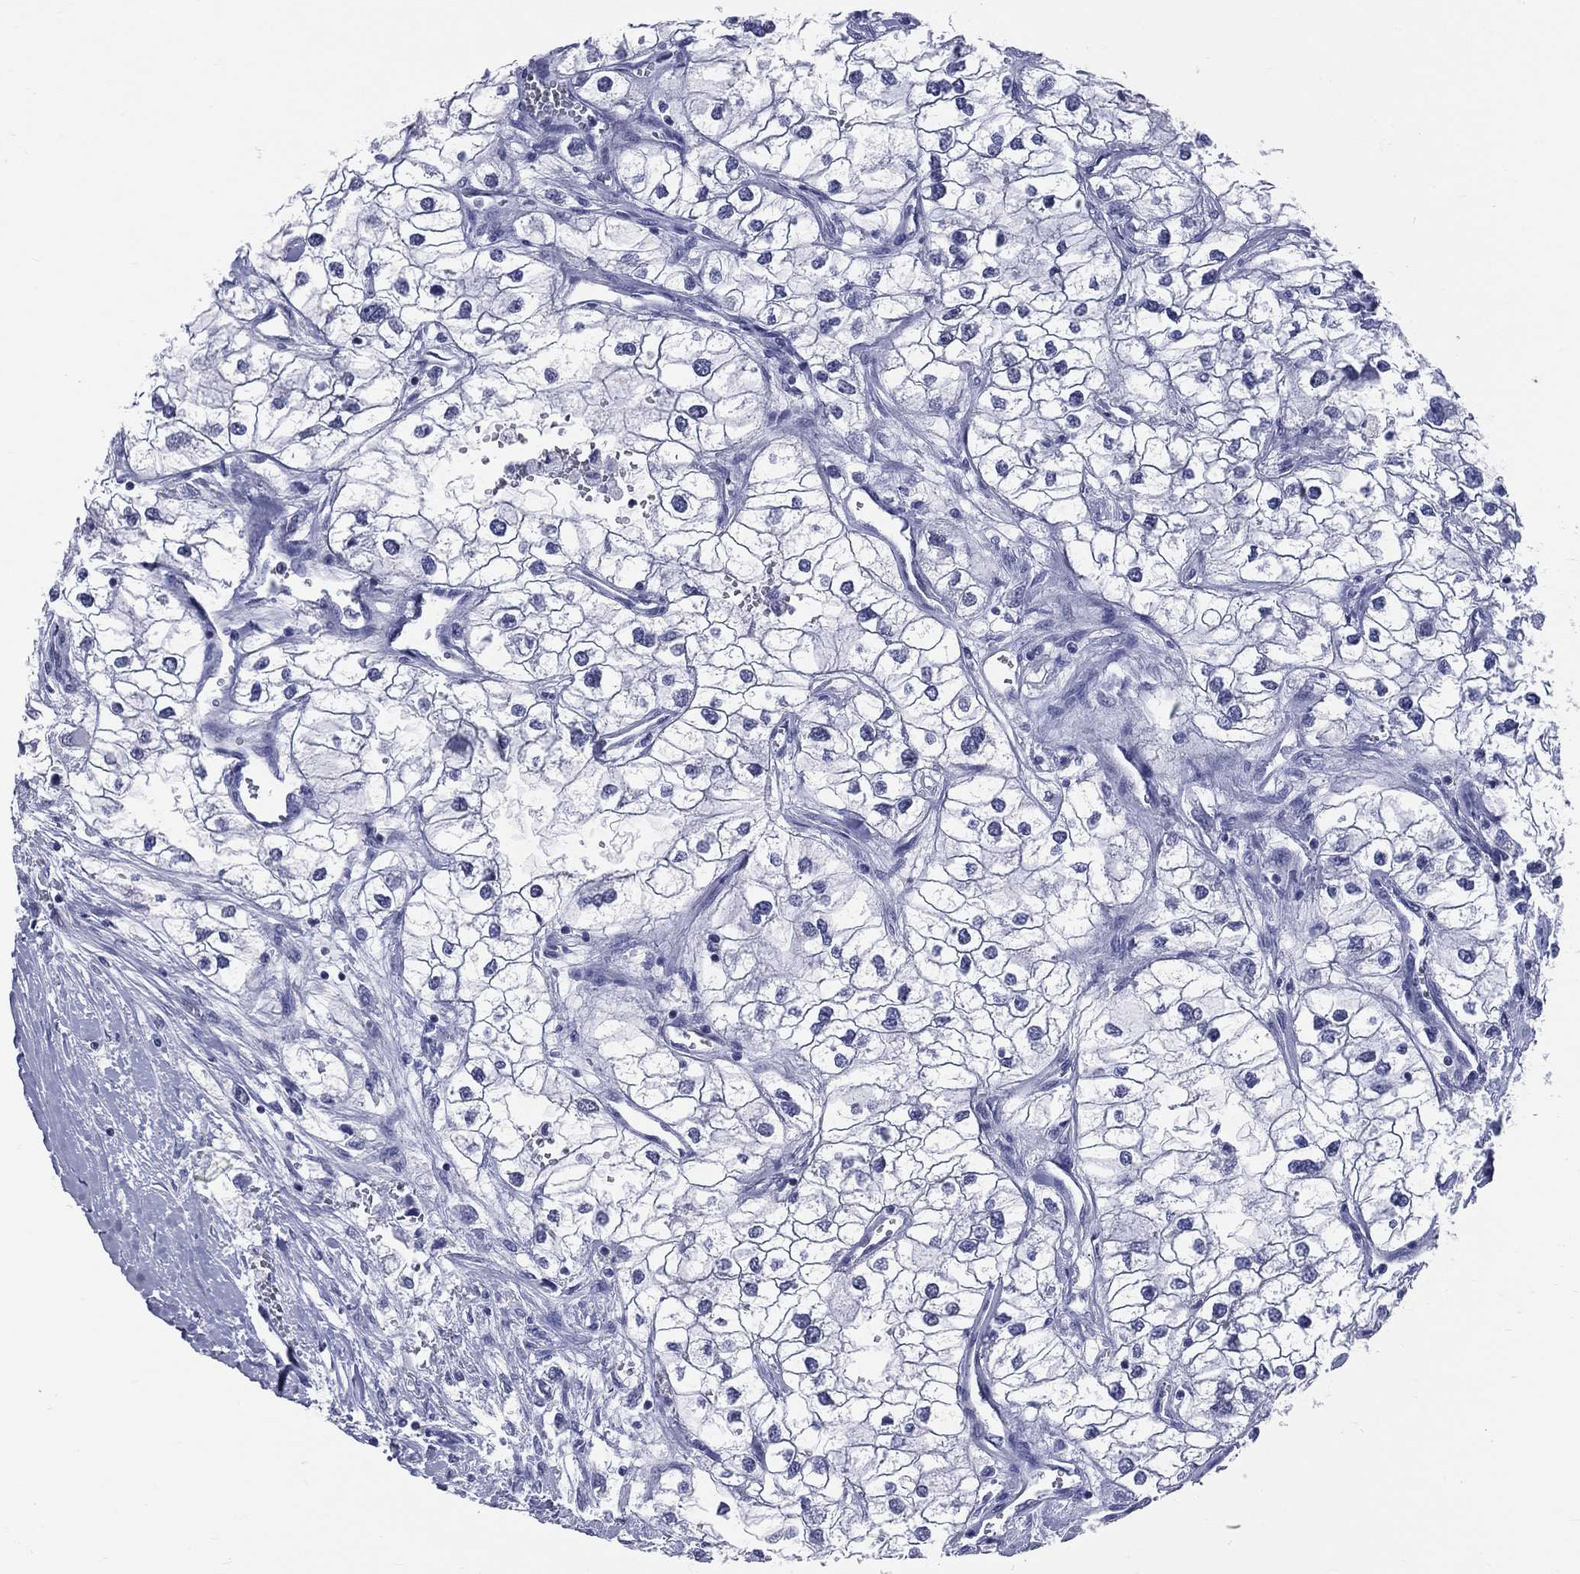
{"staining": {"intensity": "negative", "quantity": "none", "location": "none"}, "tissue": "renal cancer", "cell_type": "Tumor cells", "image_type": "cancer", "snomed": [{"axis": "morphology", "description": "Adenocarcinoma, NOS"}, {"axis": "topography", "description": "Kidney"}], "caption": "Renal cancer was stained to show a protein in brown. There is no significant expression in tumor cells.", "gene": "MLLT10", "patient": {"sex": "male", "age": 59}}